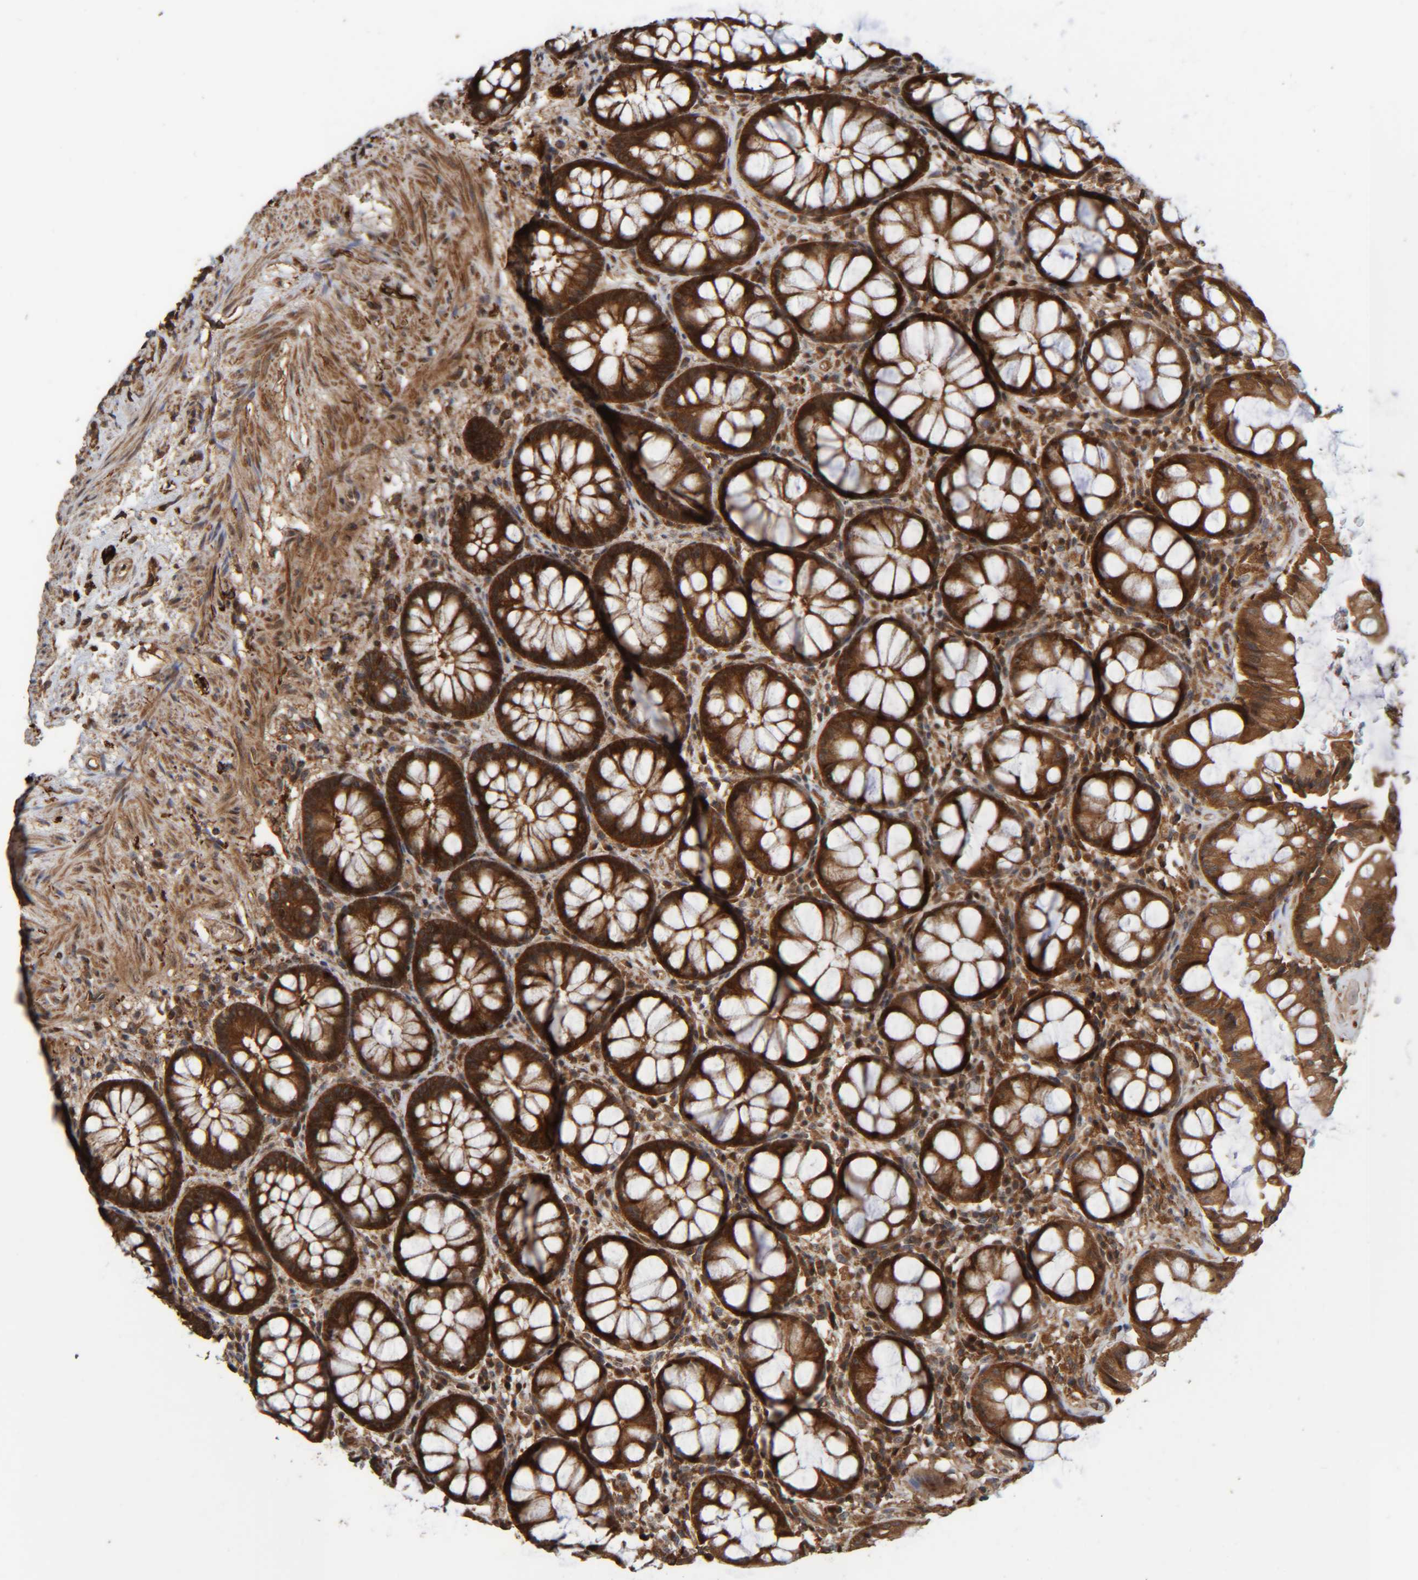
{"staining": {"intensity": "strong", "quantity": ">75%", "location": "cytoplasmic/membranous"}, "tissue": "rectum", "cell_type": "Glandular cells", "image_type": "normal", "snomed": [{"axis": "morphology", "description": "Normal tissue, NOS"}, {"axis": "topography", "description": "Rectum"}], "caption": "Strong cytoplasmic/membranous positivity is seen in approximately >75% of glandular cells in normal rectum.", "gene": "CCDC57", "patient": {"sex": "male", "age": 64}}